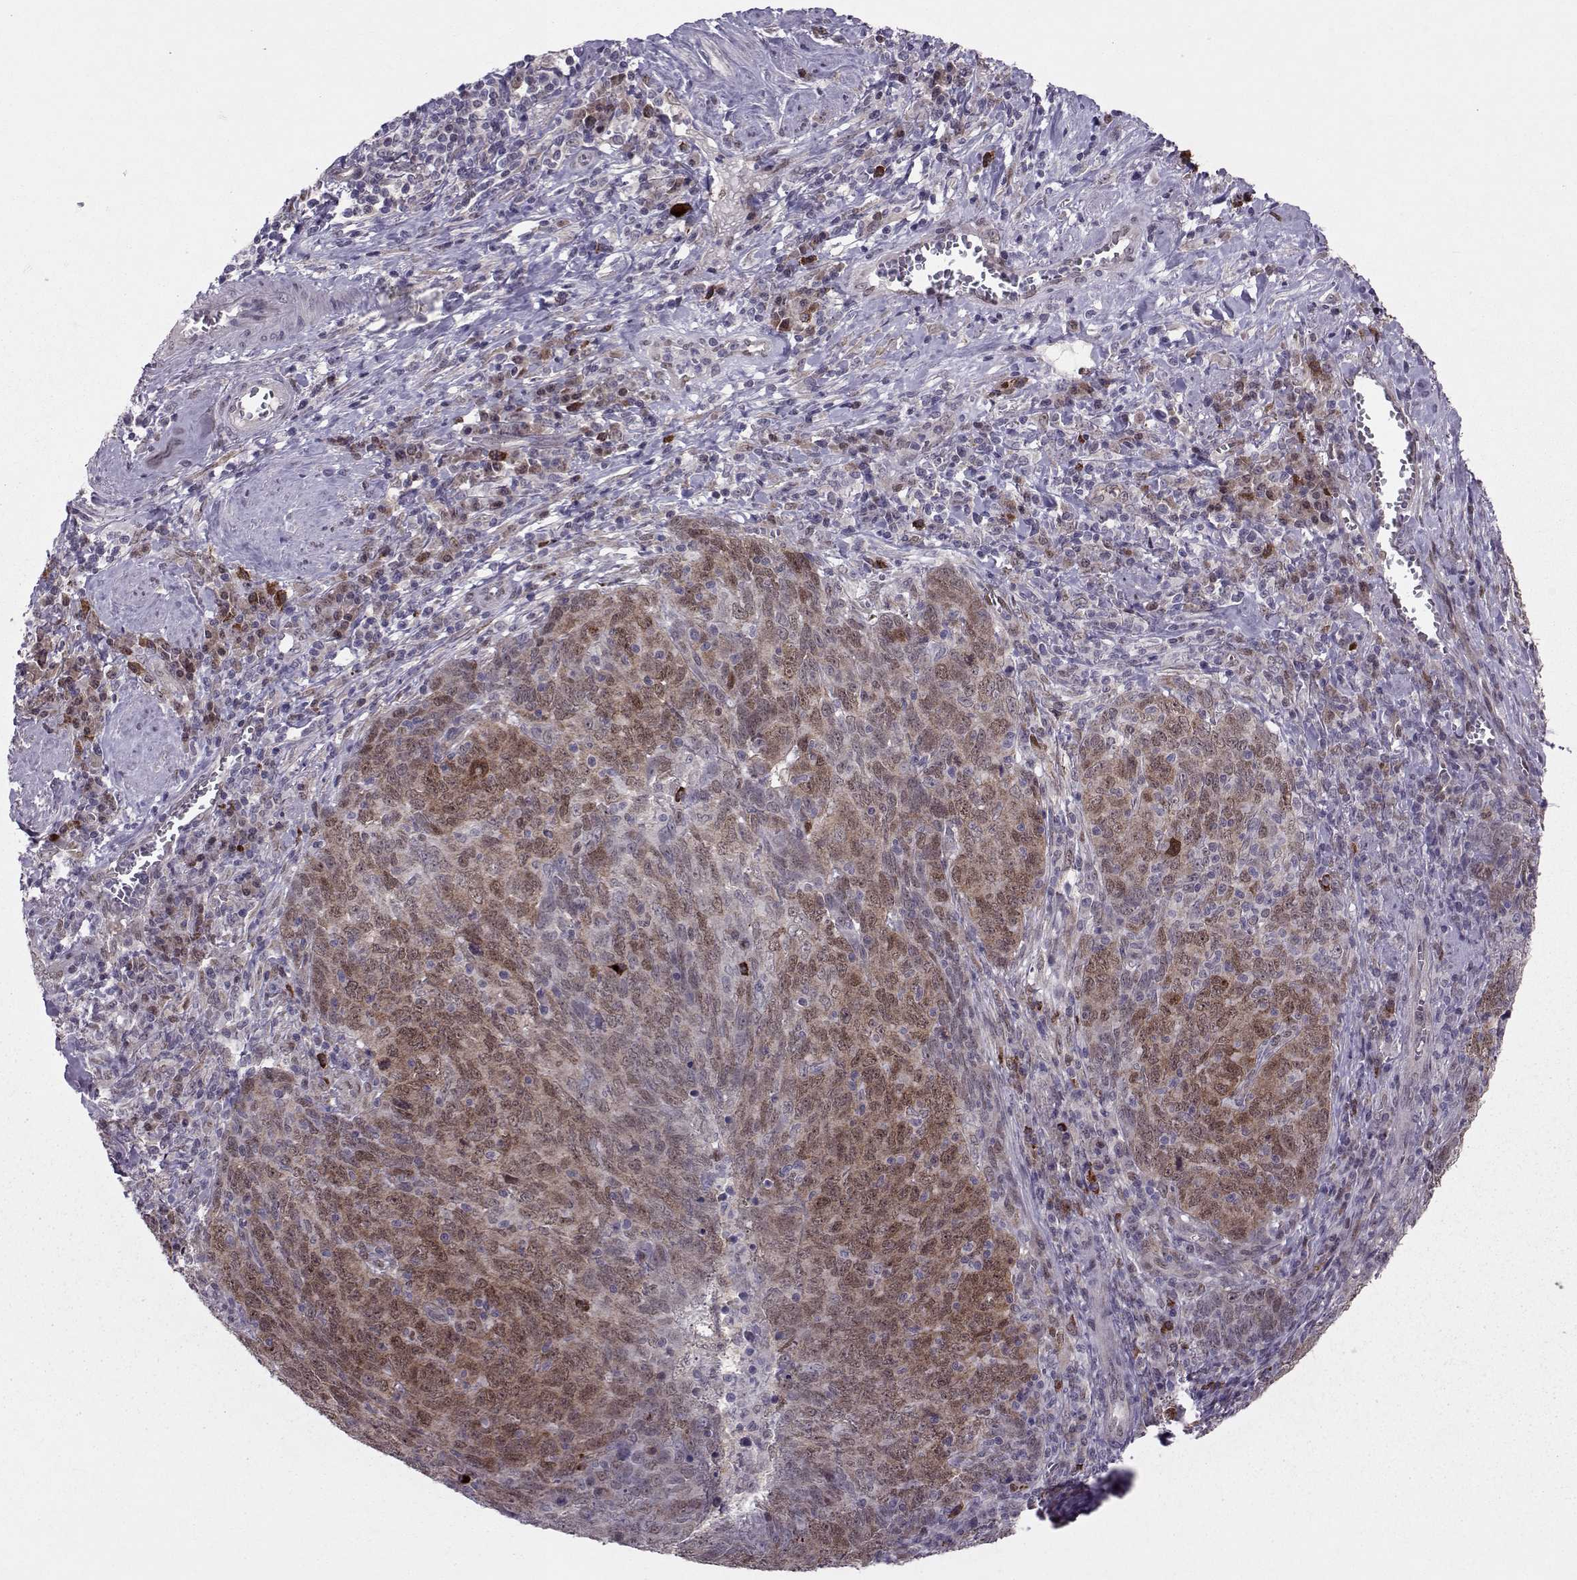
{"staining": {"intensity": "moderate", "quantity": "25%-75%", "location": "cytoplasmic/membranous,nuclear"}, "tissue": "skin cancer", "cell_type": "Tumor cells", "image_type": "cancer", "snomed": [{"axis": "morphology", "description": "Squamous cell carcinoma, NOS"}, {"axis": "topography", "description": "Skin"}, {"axis": "topography", "description": "Anal"}], "caption": "Protein staining exhibits moderate cytoplasmic/membranous and nuclear staining in about 25%-75% of tumor cells in skin cancer (squamous cell carcinoma). The staining was performed using DAB to visualize the protein expression in brown, while the nuclei were stained in blue with hematoxylin (Magnification: 20x).", "gene": "CDK4", "patient": {"sex": "female", "age": 51}}